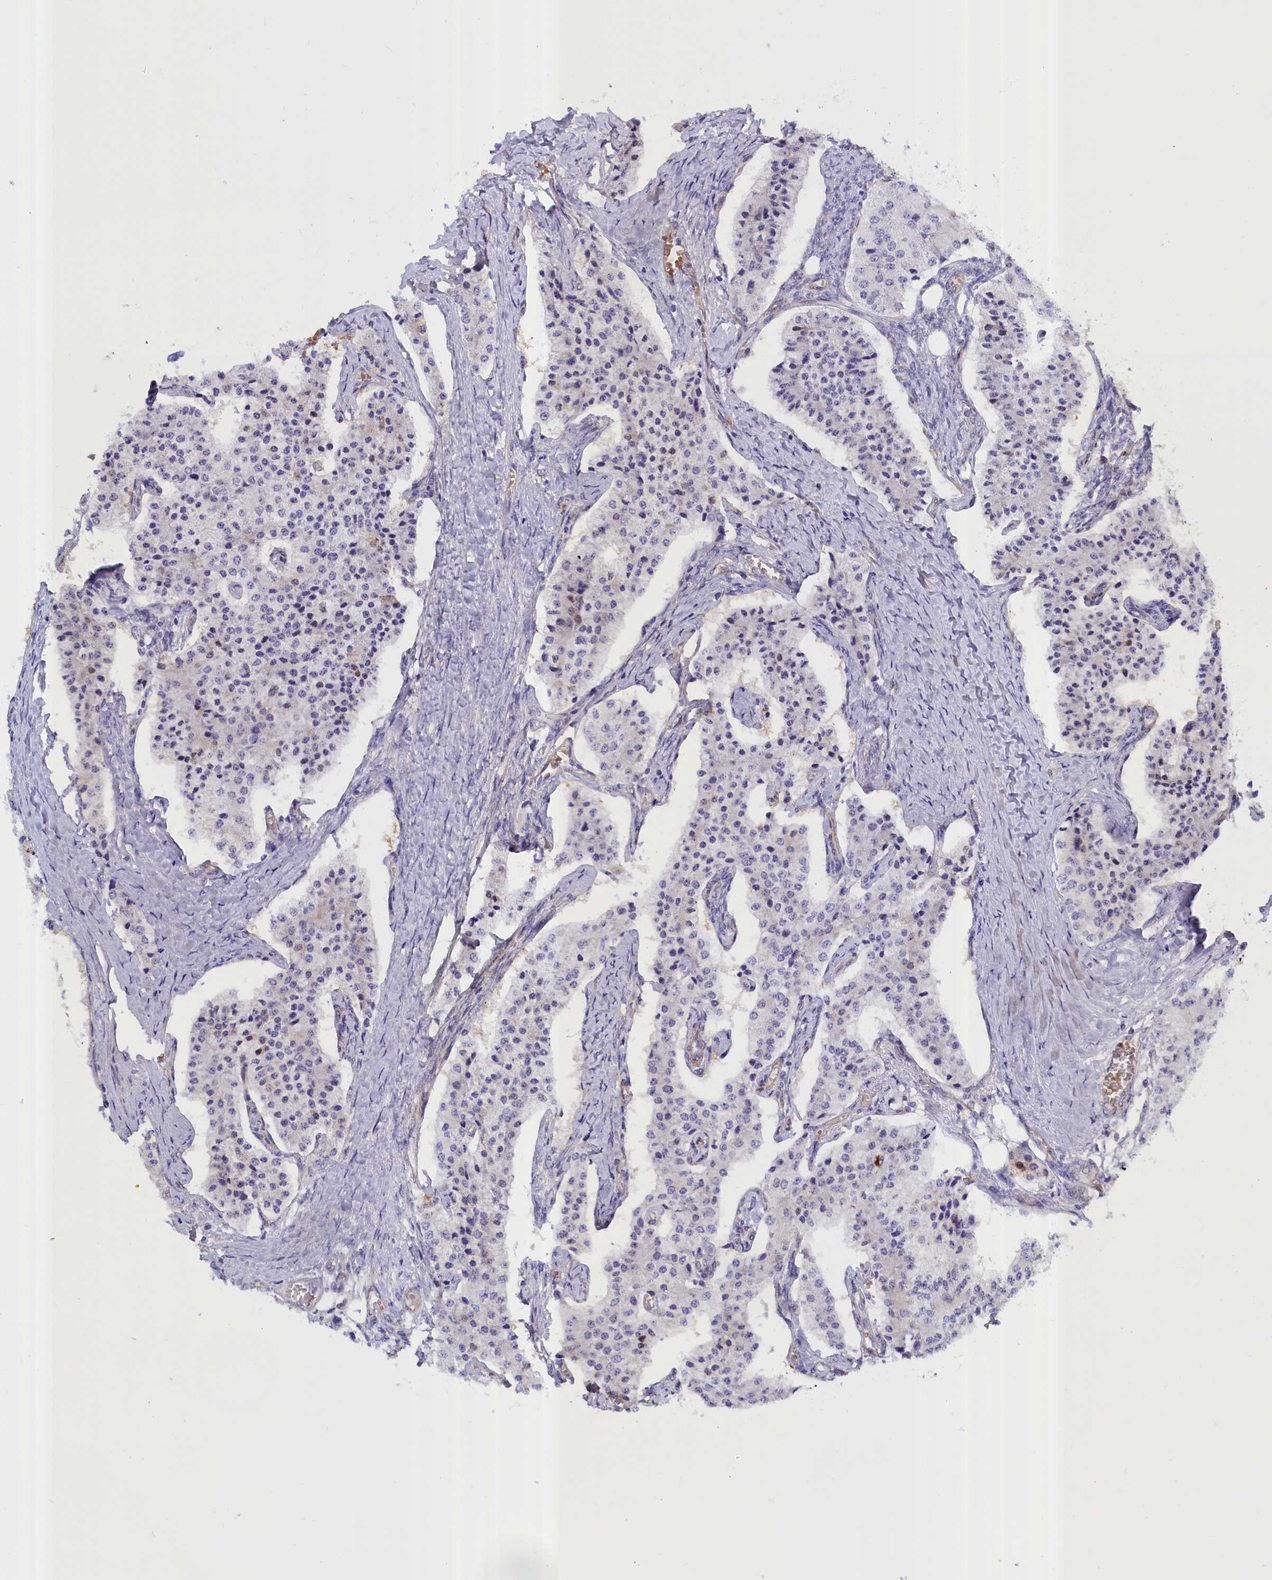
{"staining": {"intensity": "negative", "quantity": "none", "location": "none"}, "tissue": "carcinoid", "cell_type": "Tumor cells", "image_type": "cancer", "snomed": [{"axis": "morphology", "description": "Carcinoid, malignant, NOS"}, {"axis": "topography", "description": "Colon"}], "caption": "A micrograph of carcinoid stained for a protein displays no brown staining in tumor cells. (Immunohistochemistry (ihc), brightfield microscopy, high magnification).", "gene": "ABCC12", "patient": {"sex": "female", "age": 52}}